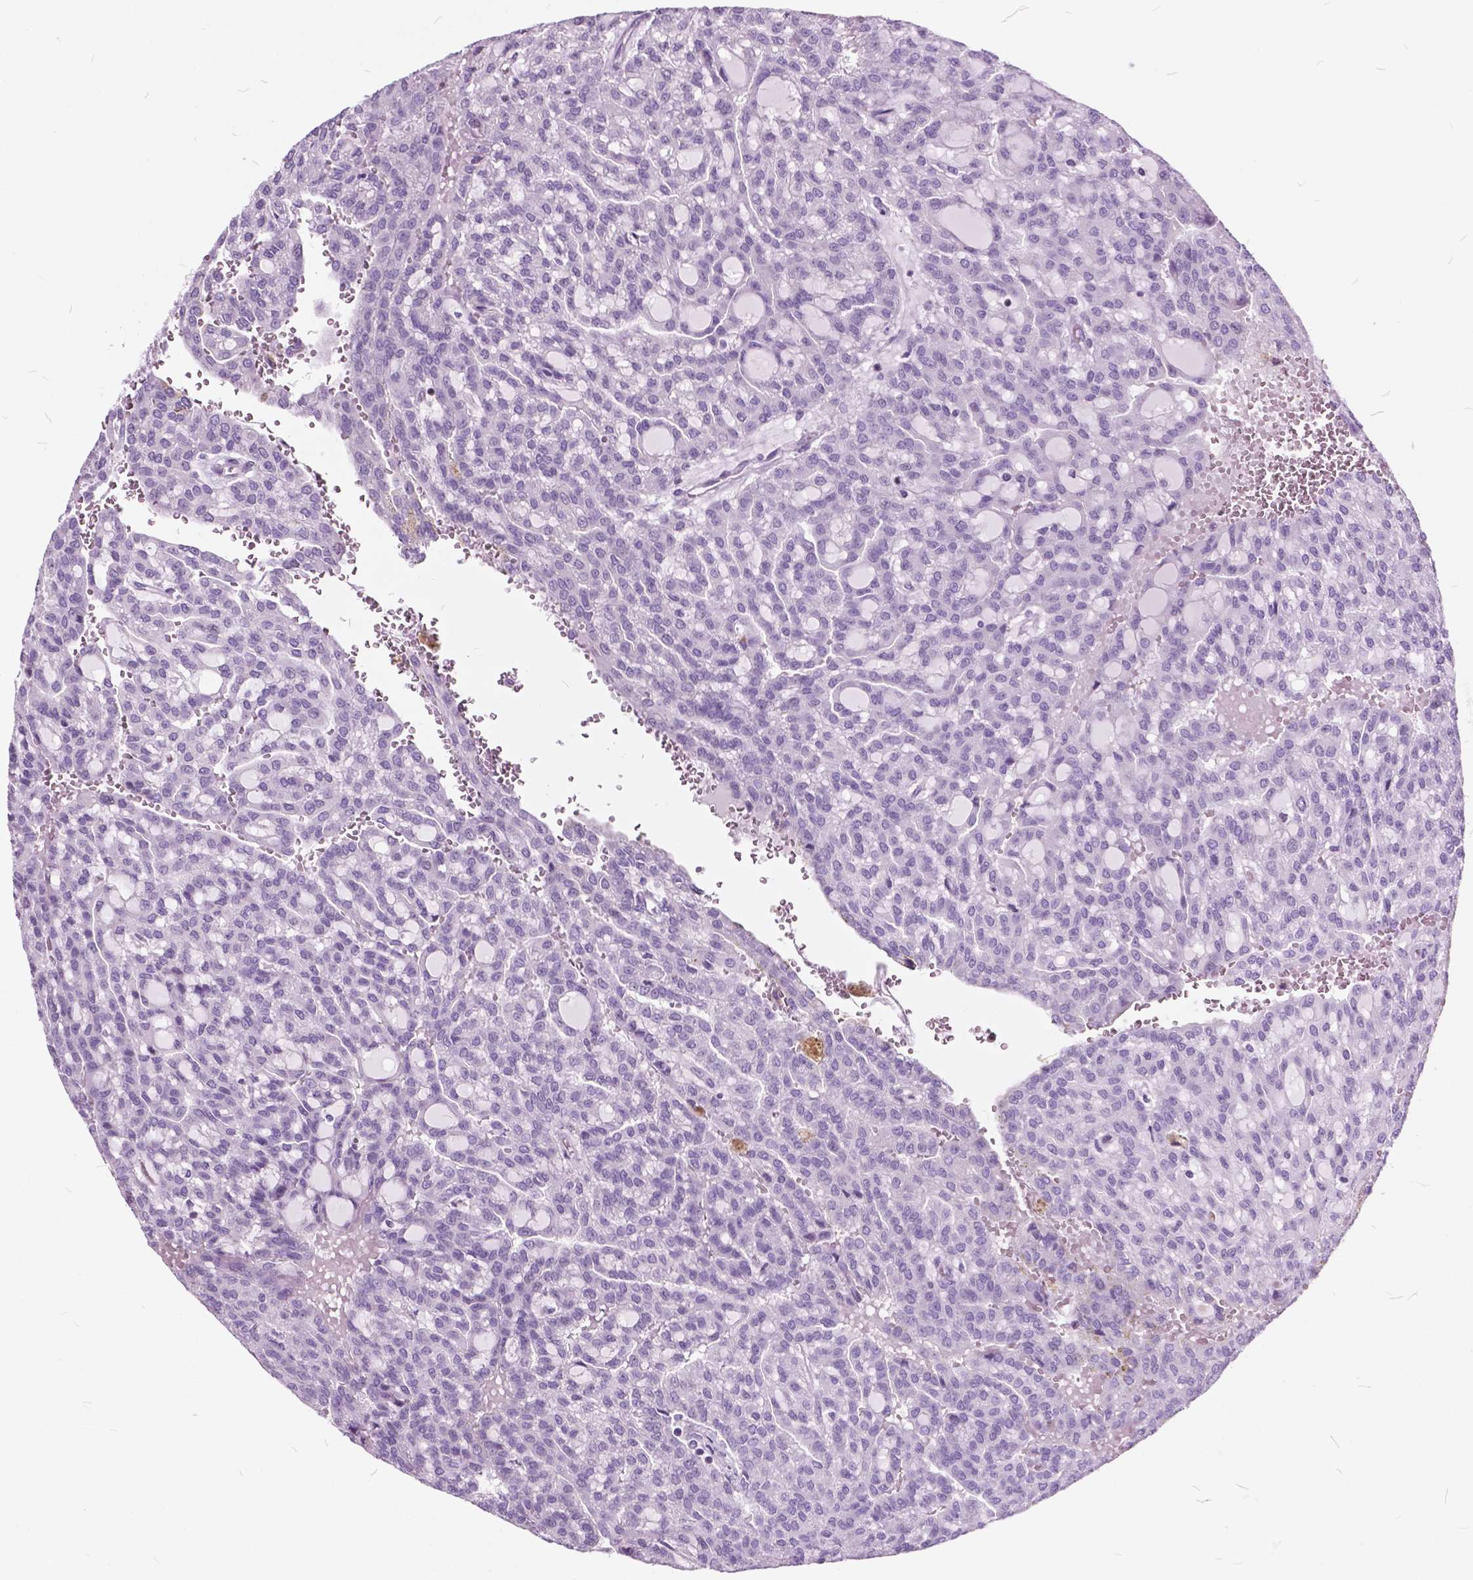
{"staining": {"intensity": "negative", "quantity": "none", "location": "none"}, "tissue": "renal cancer", "cell_type": "Tumor cells", "image_type": "cancer", "snomed": [{"axis": "morphology", "description": "Adenocarcinoma, NOS"}, {"axis": "topography", "description": "Kidney"}], "caption": "The image exhibits no significant expression in tumor cells of renal adenocarcinoma.", "gene": "SP140", "patient": {"sex": "male", "age": 63}}